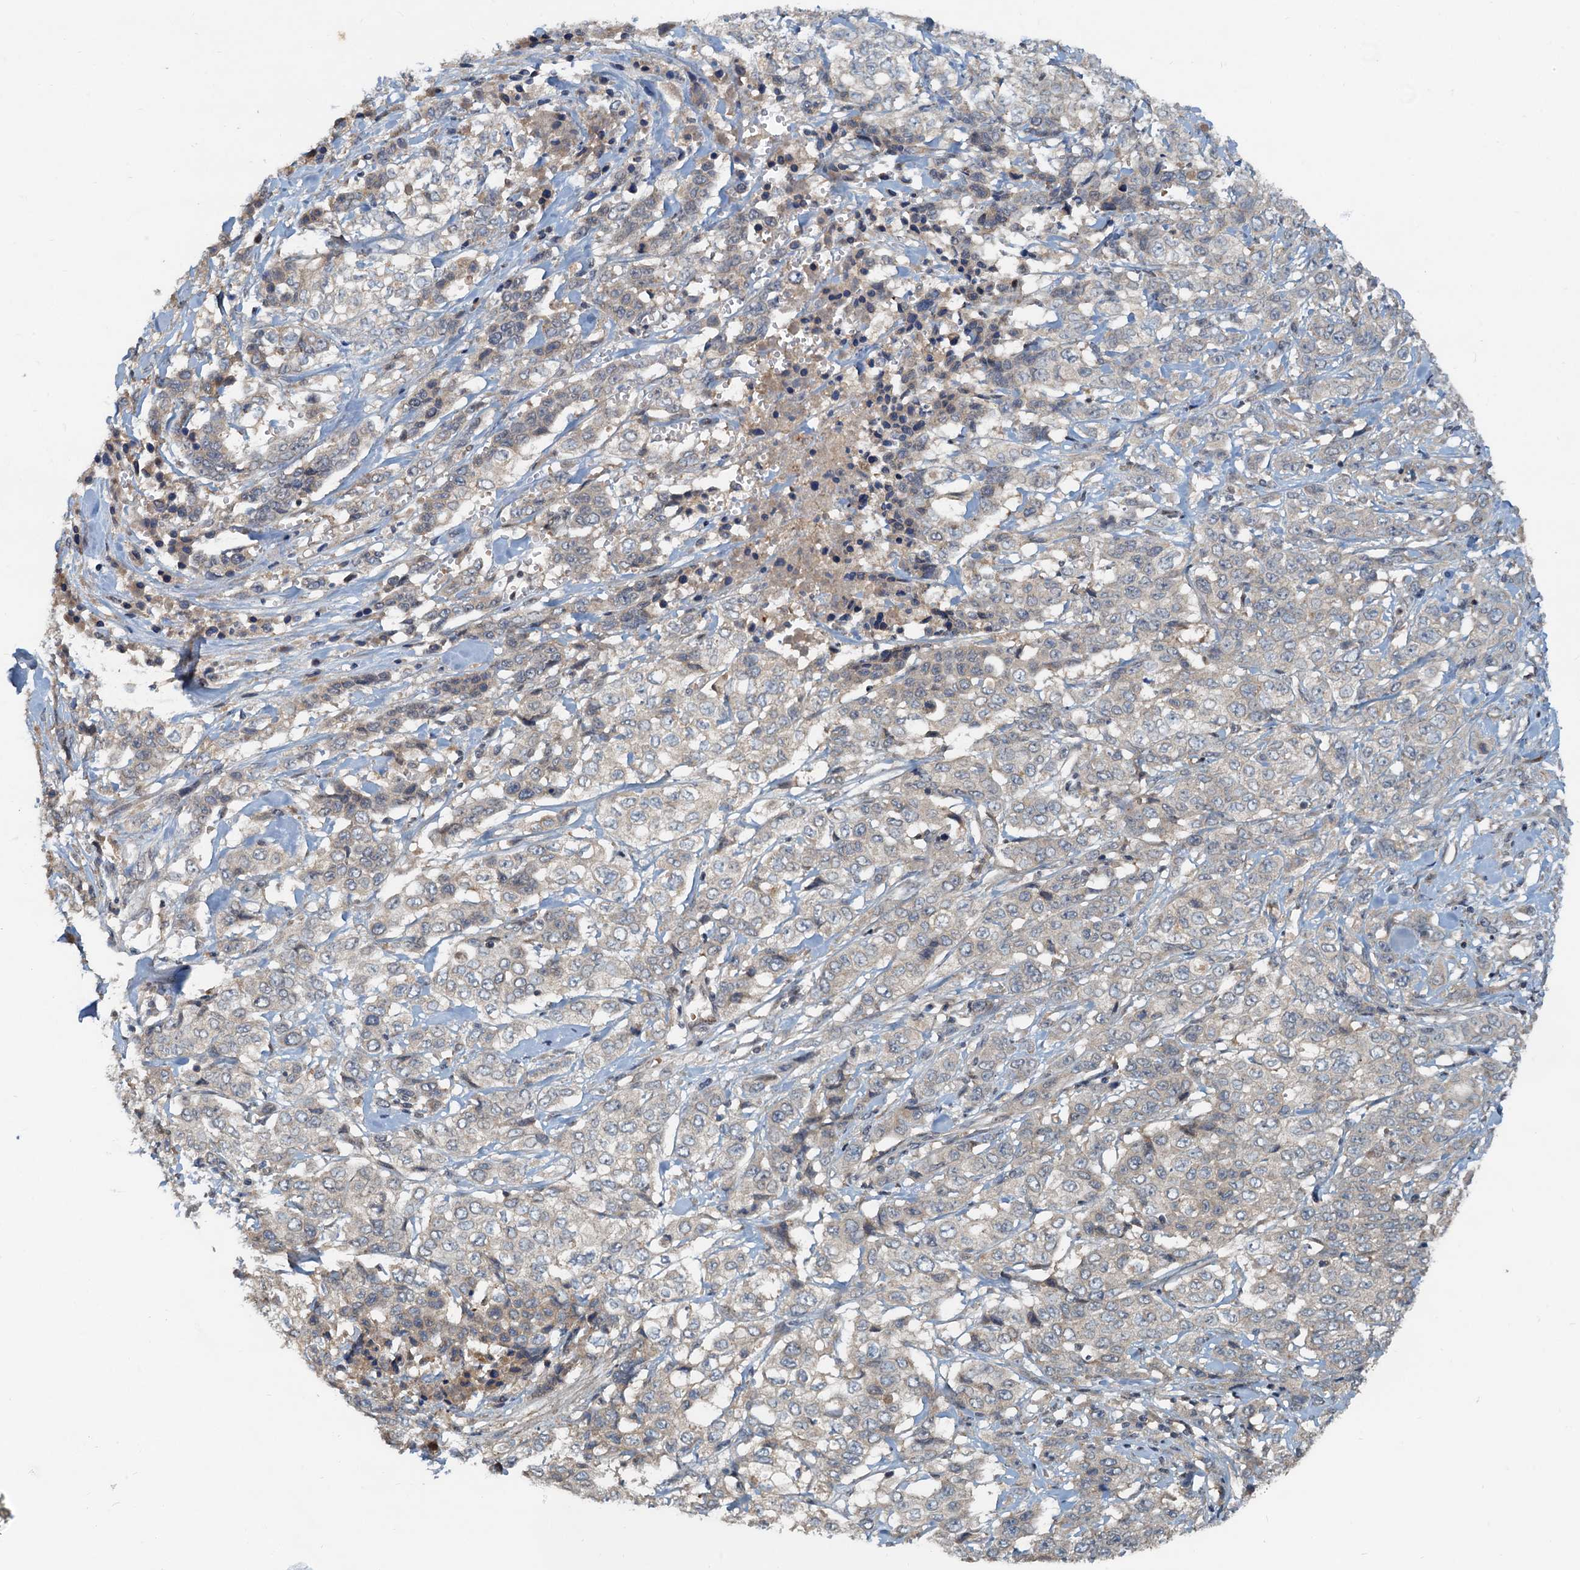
{"staining": {"intensity": "negative", "quantity": "none", "location": "none"}, "tissue": "stomach cancer", "cell_type": "Tumor cells", "image_type": "cancer", "snomed": [{"axis": "morphology", "description": "Adenocarcinoma, NOS"}, {"axis": "topography", "description": "Stomach, upper"}], "caption": "Tumor cells show no significant staining in stomach cancer (adenocarcinoma).", "gene": "CEP68", "patient": {"sex": "male", "age": 62}}